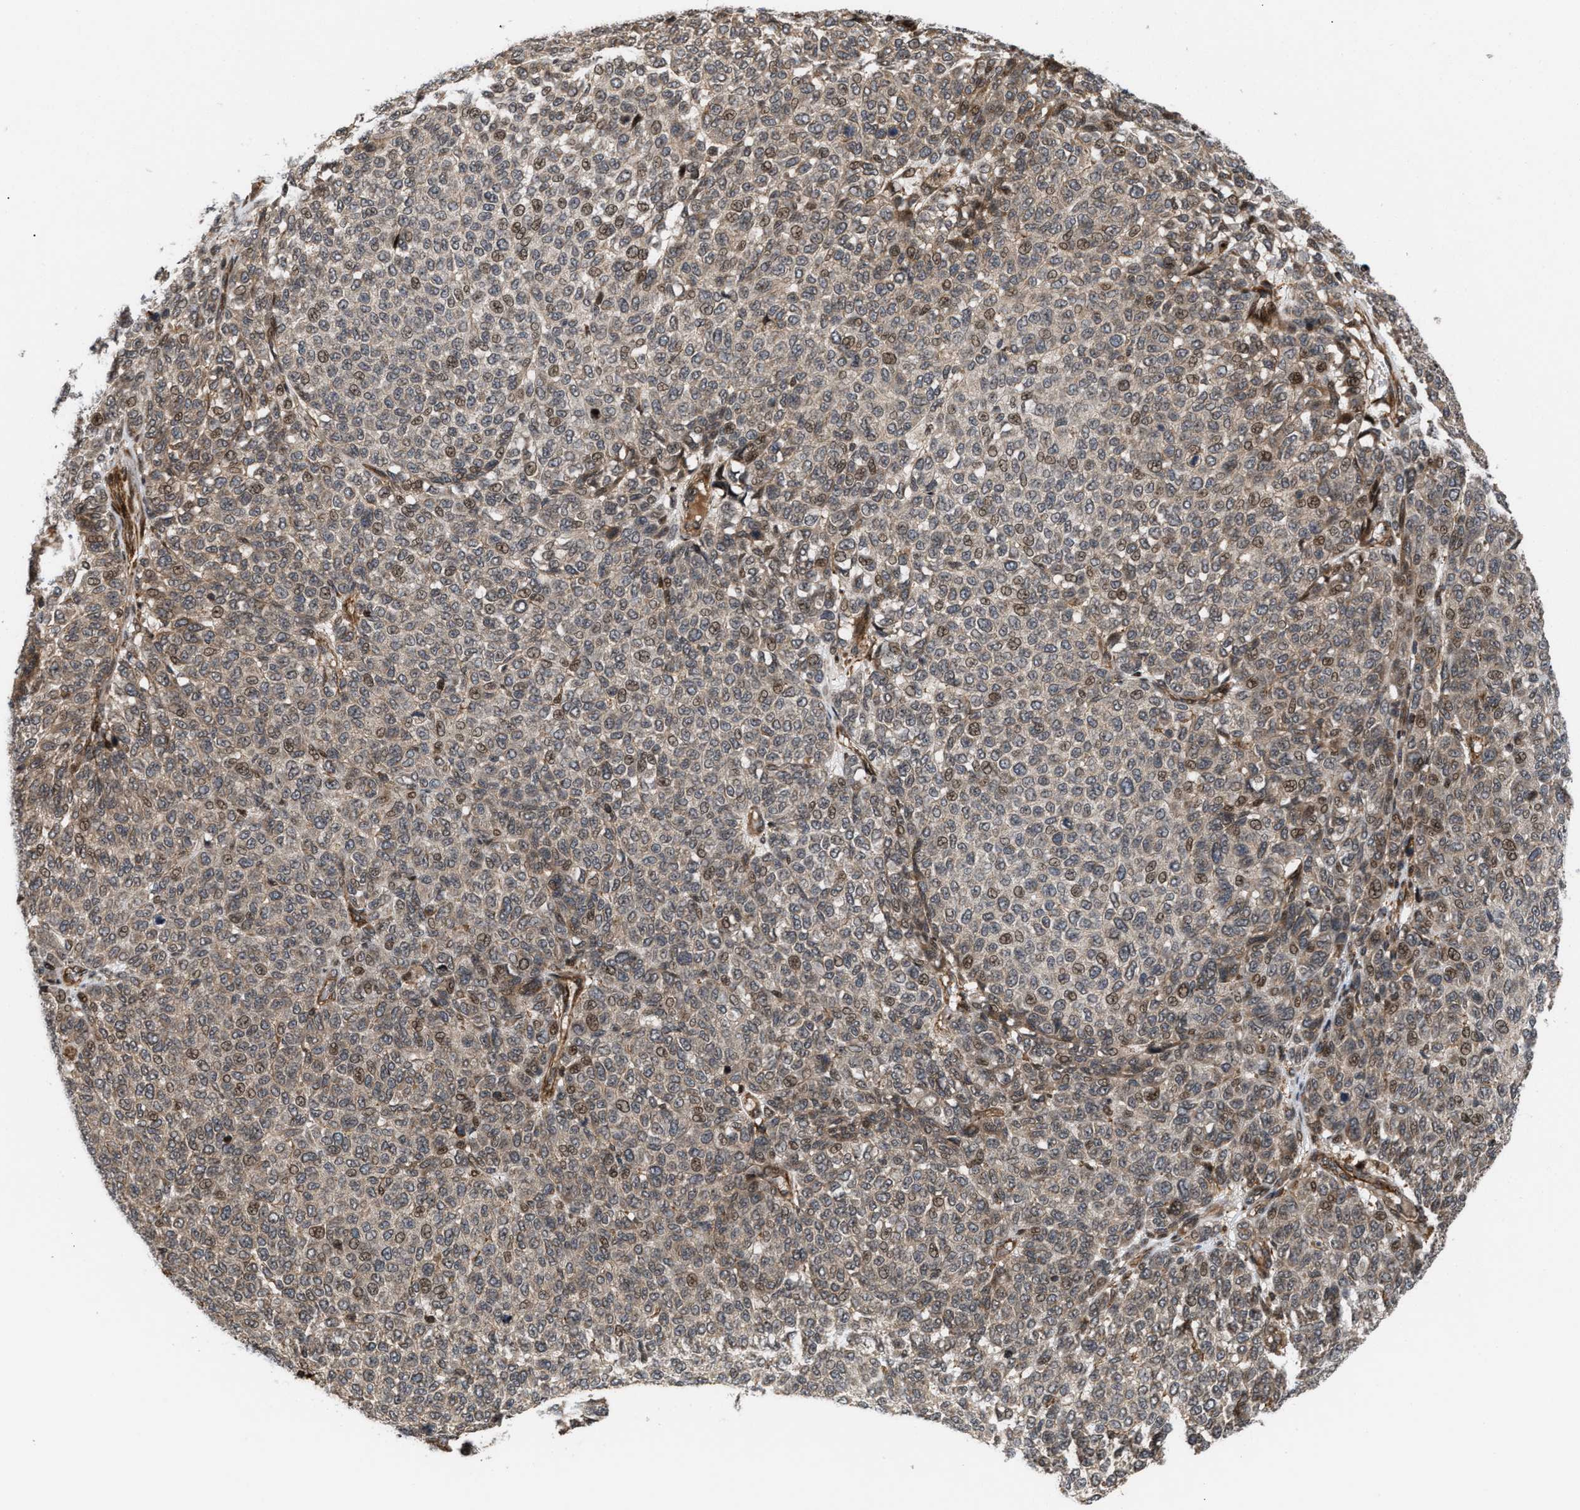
{"staining": {"intensity": "weak", "quantity": ">75%", "location": "cytoplasmic/membranous,nuclear"}, "tissue": "melanoma", "cell_type": "Tumor cells", "image_type": "cancer", "snomed": [{"axis": "morphology", "description": "Malignant melanoma, NOS"}, {"axis": "topography", "description": "Skin"}], "caption": "A photomicrograph showing weak cytoplasmic/membranous and nuclear positivity in about >75% of tumor cells in melanoma, as visualized by brown immunohistochemical staining.", "gene": "STAU2", "patient": {"sex": "male", "age": 59}}